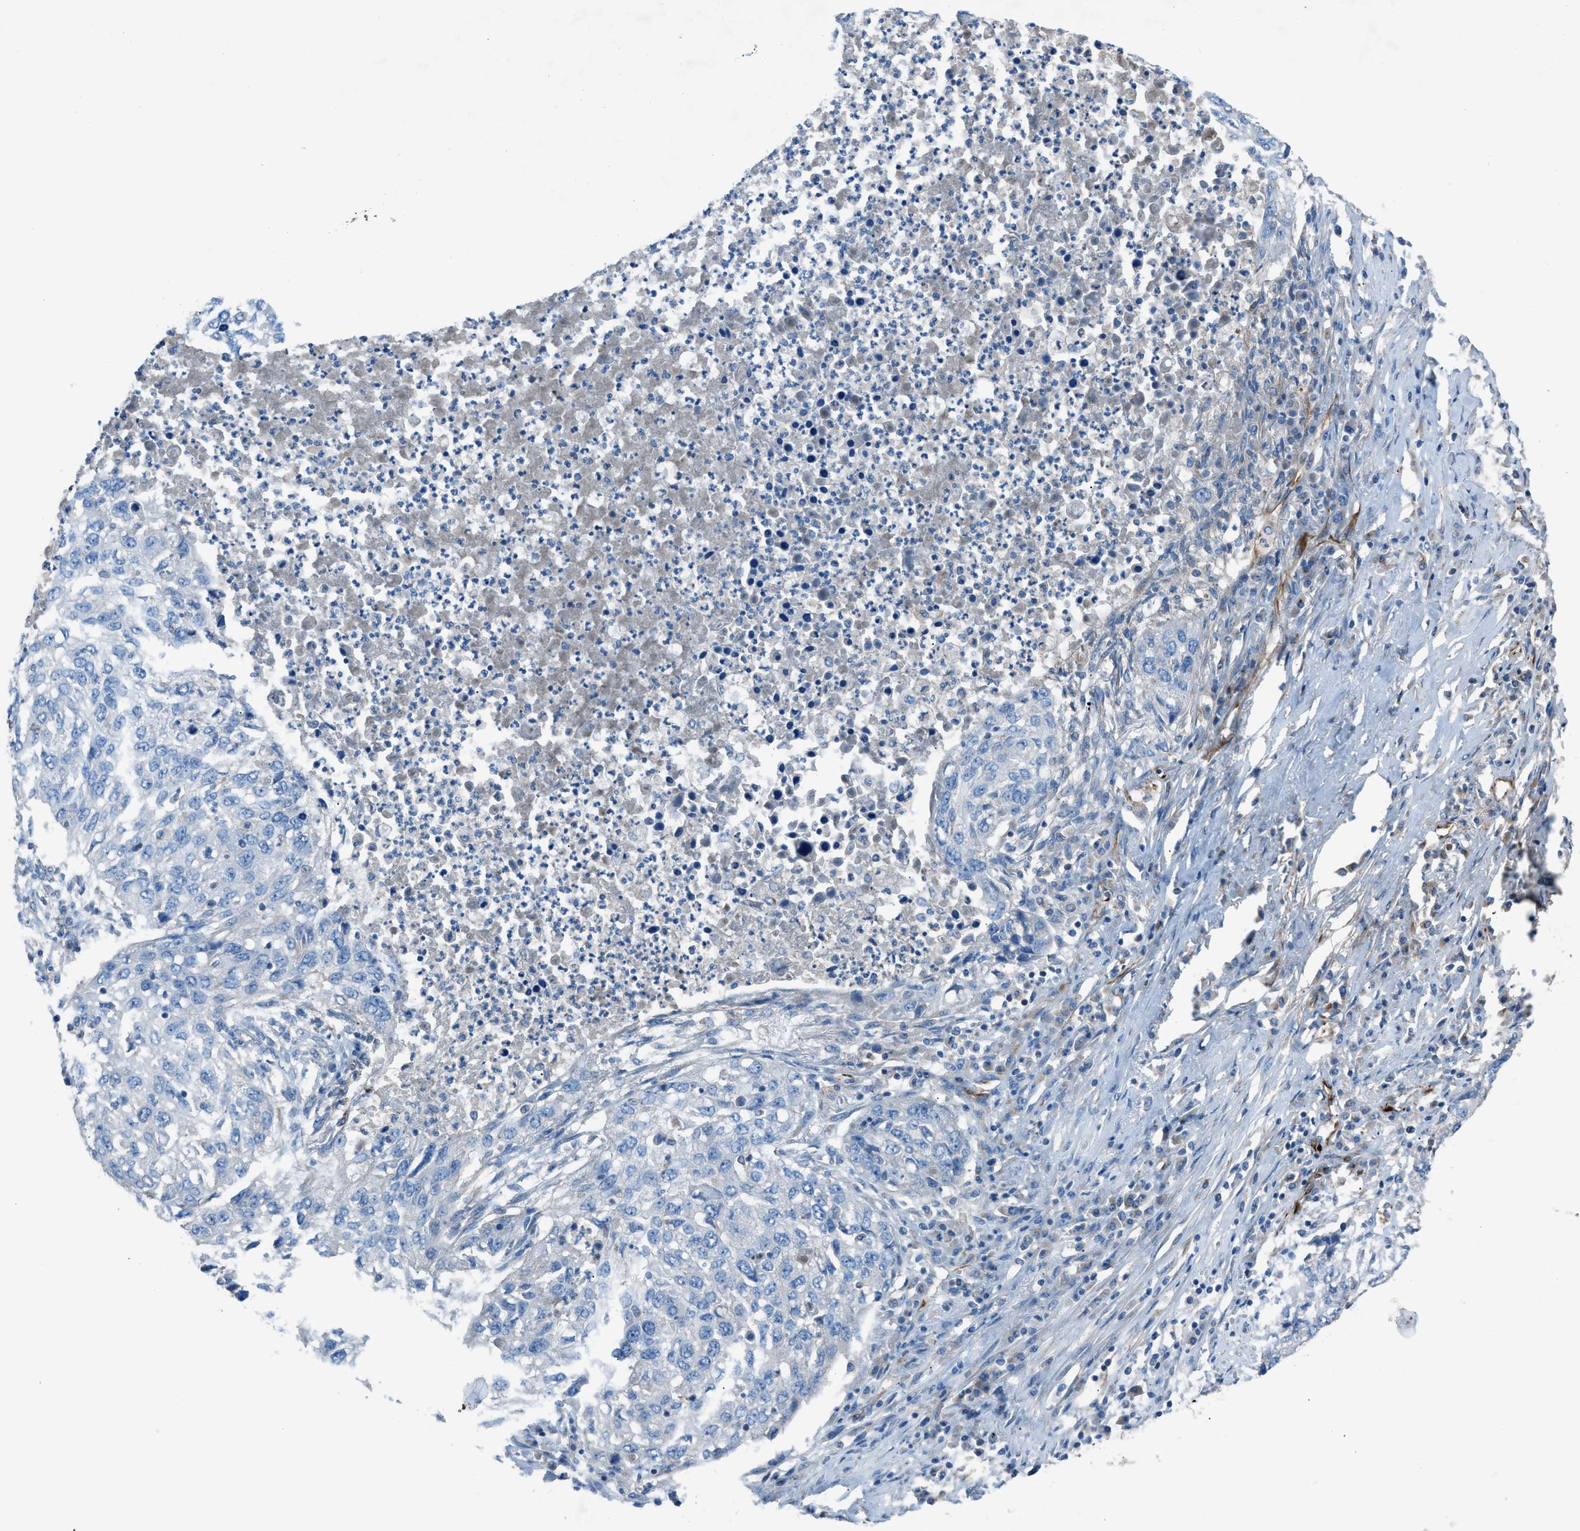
{"staining": {"intensity": "negative", "quantity": "none", "location": "none"}, "tissue": "lung cancer", "cell_type": "Tumor cells", "image_type": "cancer", "snomed": [{"axis": "morphology", "description": "Squamous cell carcinoma, NOS"}, {"axis": "topography", "description": "Lung"}], "caption": "Protein analysis of squamous cell carcinoma (lung) reveals no significant positivity in tumor cells.", "gene": "CABP7", "patient": {"sex": "female", "age": 63}}